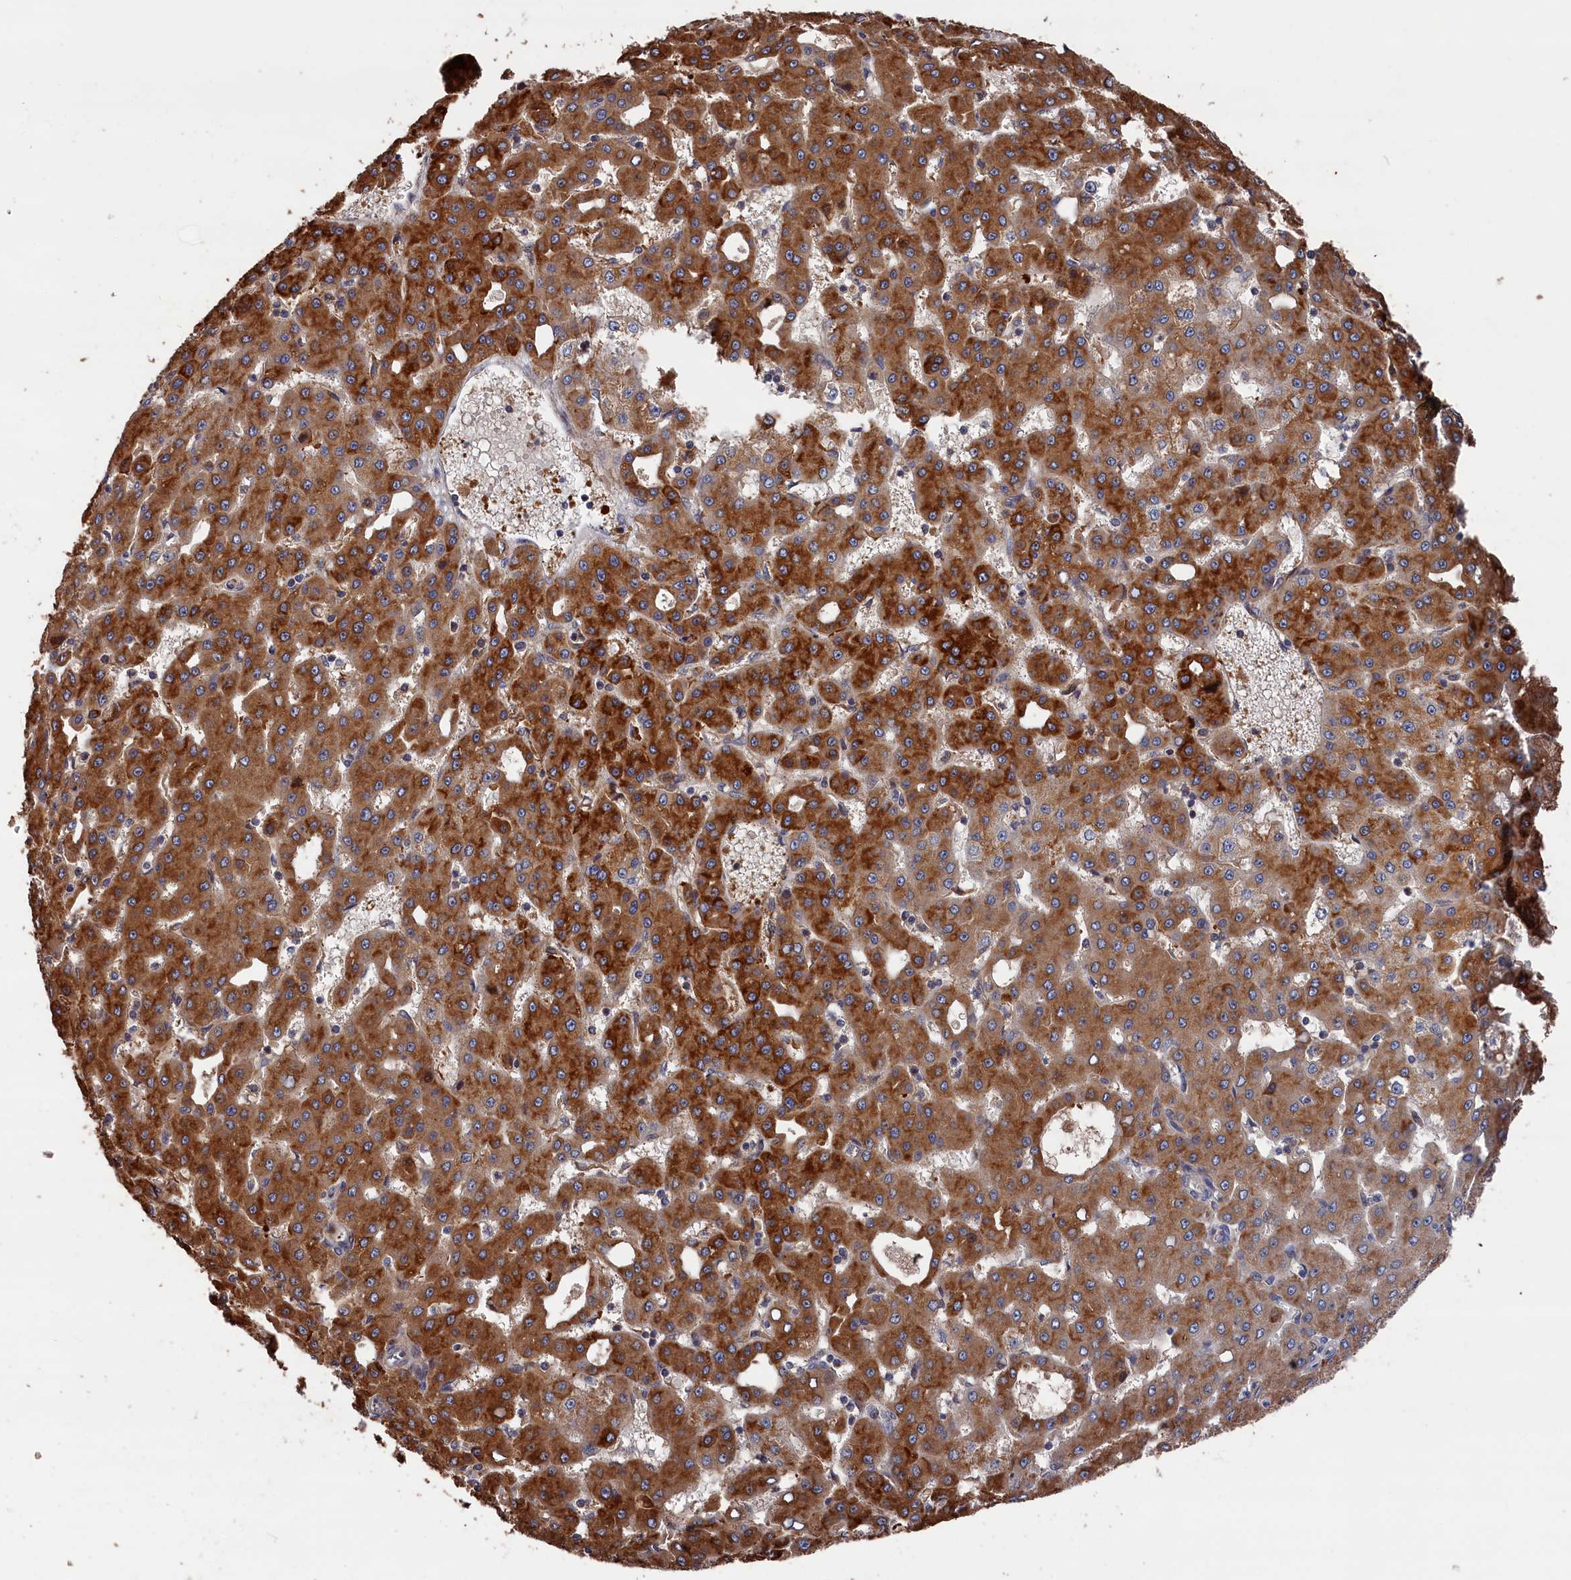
{"staining": {"intensity": "strong", "quantity": ">75%", "location": "cytoplasmic/membranous"}, "tissue": "liver cancer", "cell_type": "Tumor cells", "image_type": "cancer", "snomed": [{"axis": "morphology", "description": "Carcinoma, Hepatocellular, NOS"}, {"axis": "topography", "description": "Liver"}], "caption": "High-magnification brightfield microscopy of liver cancer (hepatocellular carcinoma) stained with DAB (3,3'-diaminobenzidine) (brown) and counterstained with hematoxylin (blue). tumor cells exhibit strong cytoplasmic/membranous expression is appreciated in approximately>75% of cells.", "gene": "RMI2", "patient": {"sex": "male", "age": 47}}